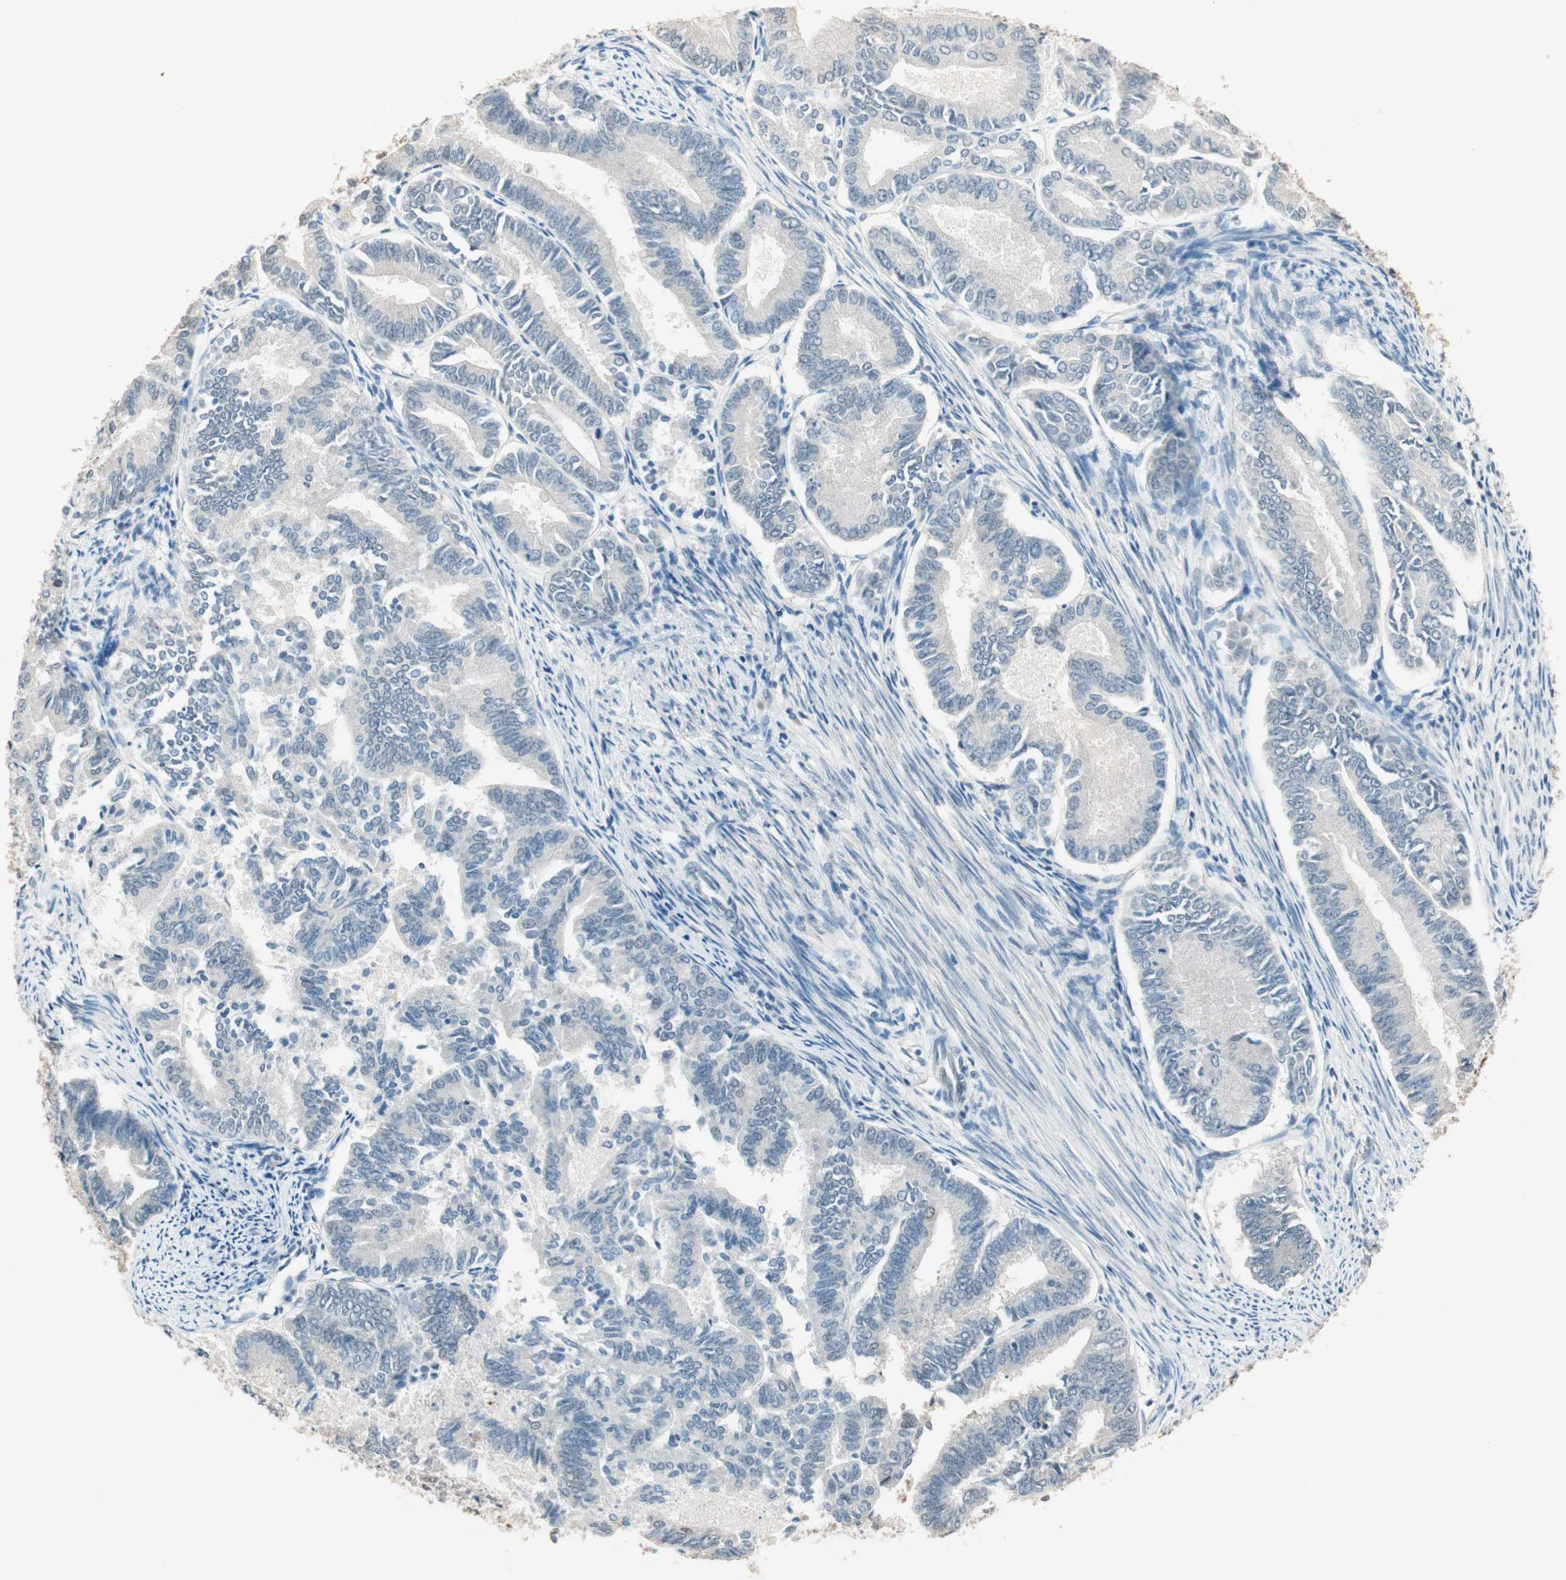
{"staining": {"intensity": "negative", "quantity": "none", "location": "none"}, "tissue": "endometrial cancer", "cell_type": "Tumor cells", "image_type": "cancer", "snomed": [{"axis": "morphology", "description": "Adenocarcinoma, NOS"}, {"axis": "topography", "description": "Endometrium"}], "caption": "Immunohistochemistry of human endometrial cancer shows no expression in tumor cells. The staining is performed using DAB brown chromogen with nuclei counter-stained in using hematoxylin.", "gene": "USP5", "patient": {"sex": "female", "age": 86}}